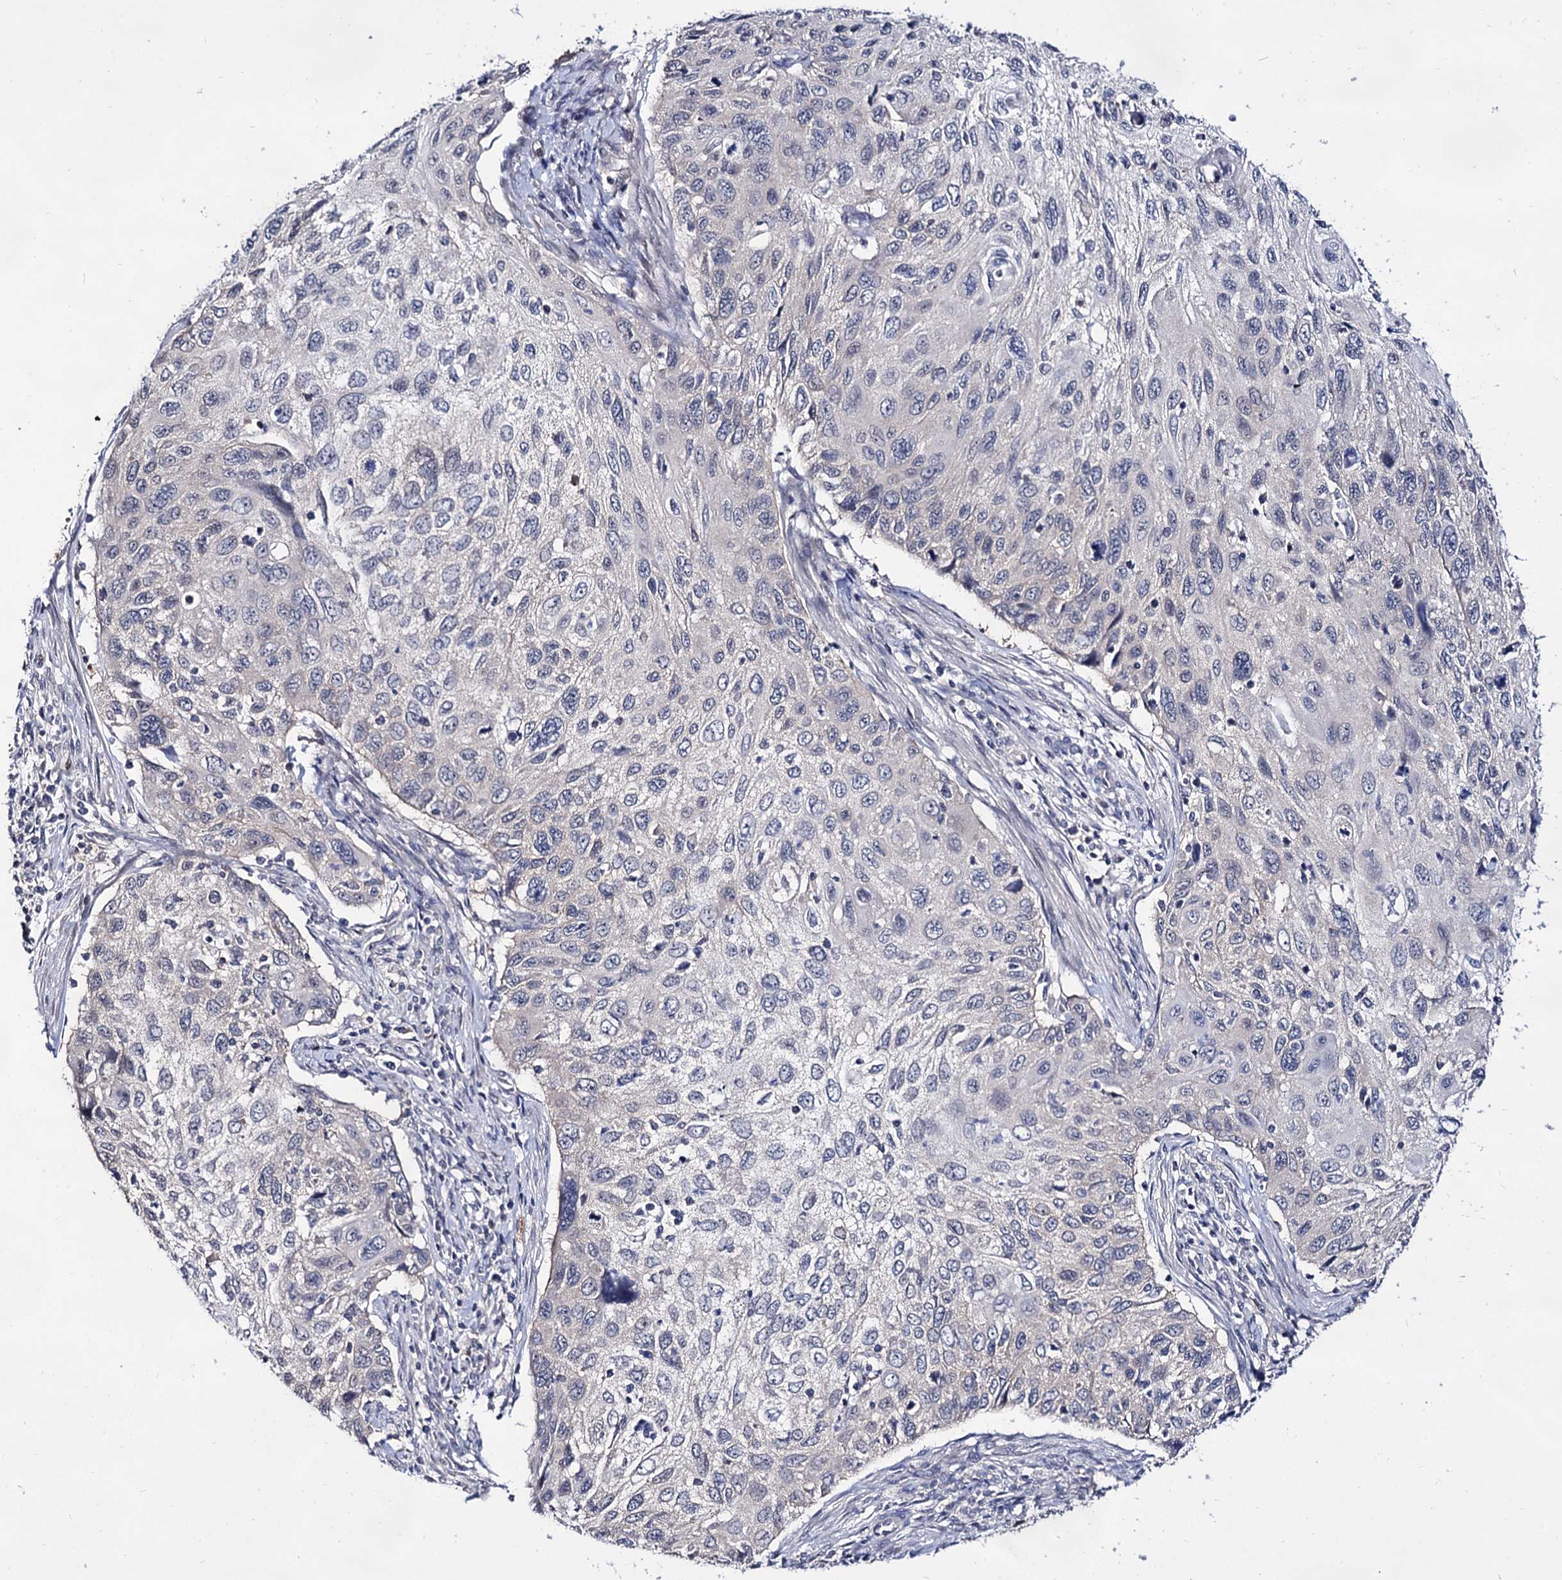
{"staining": {"intensity": "negative", "quantity": "none", "location": "none"}, "tissue": "cervical cancer", "cell_type": "Tumor cells", "image_type": "cancer", "snomed": [{"axis": "morphology", "description": "Squamous cell carcinoma, NOS"}, {"axis": "topography", "description": "Cervix"}], "caption": "Immunohistochemical staining of cervical cancer (squamous cell carcinoma) demonstrates no significant expression in tumor cells.", "gene": "ARFIP2", "patient": {"sex": "female", "age": 70}}